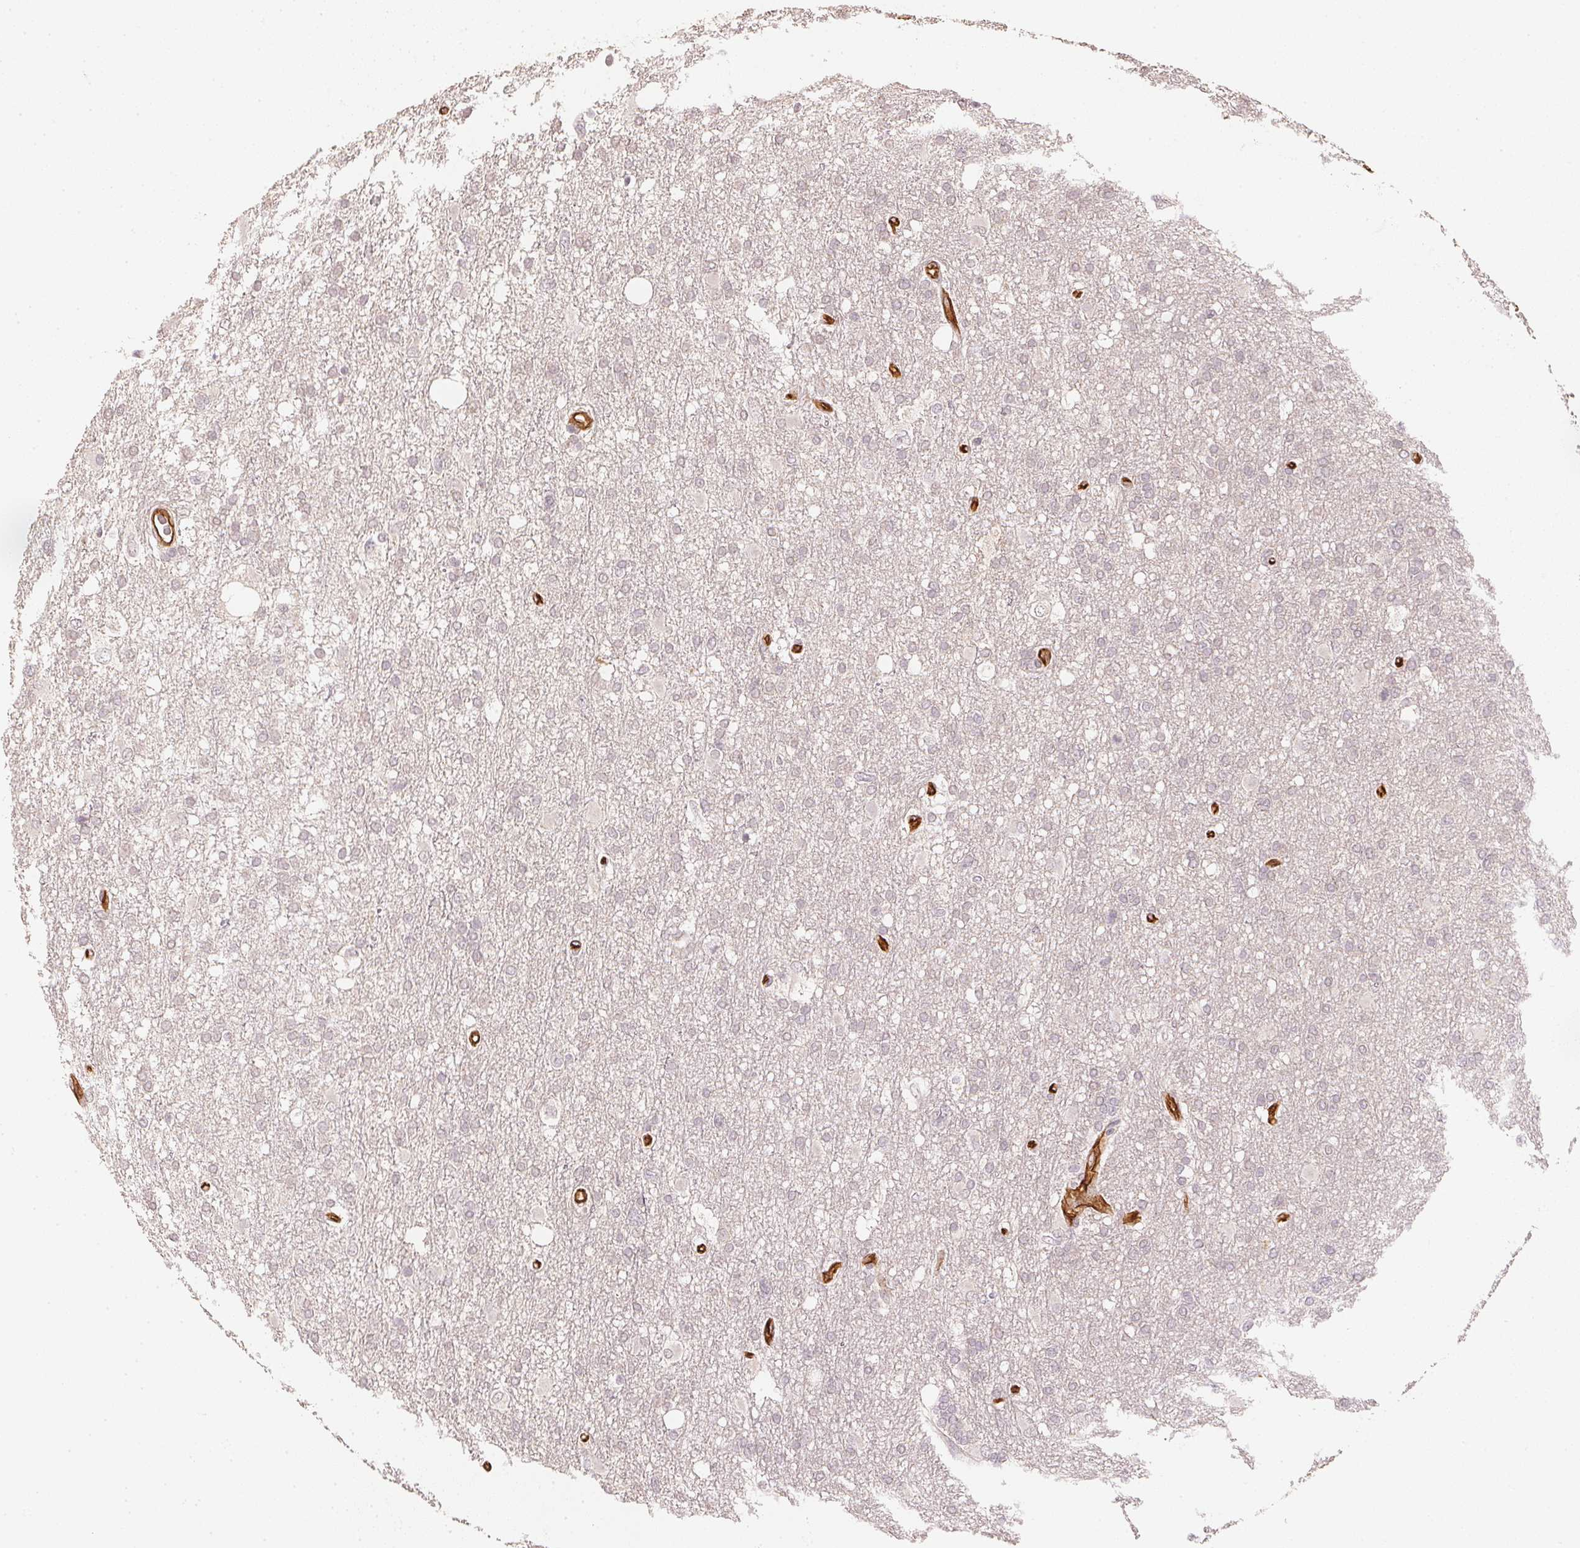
{"staining": {"intensity": "negative", "quantity": "none", "location": "none"}, "tissue": "glioma", "cell_type": "Tumor cells", "image_type": "cancer", "snomed": [{"axis": "morphology", "description": "Glioma, malignant, High grade"}, {"axis": "topography", "description": "Brain"}], "caption": "Protein analysis of malignant glioma (high-grade) demonstrates no significant expression in tumor cells. The staining is performed using DAB (3,3'-diaminobenzidine) brown chromogen with nuclei counter-stained in using hematoxylin.", "gene": "CIB1", "patient": {"sex": "male", "age": 61}}